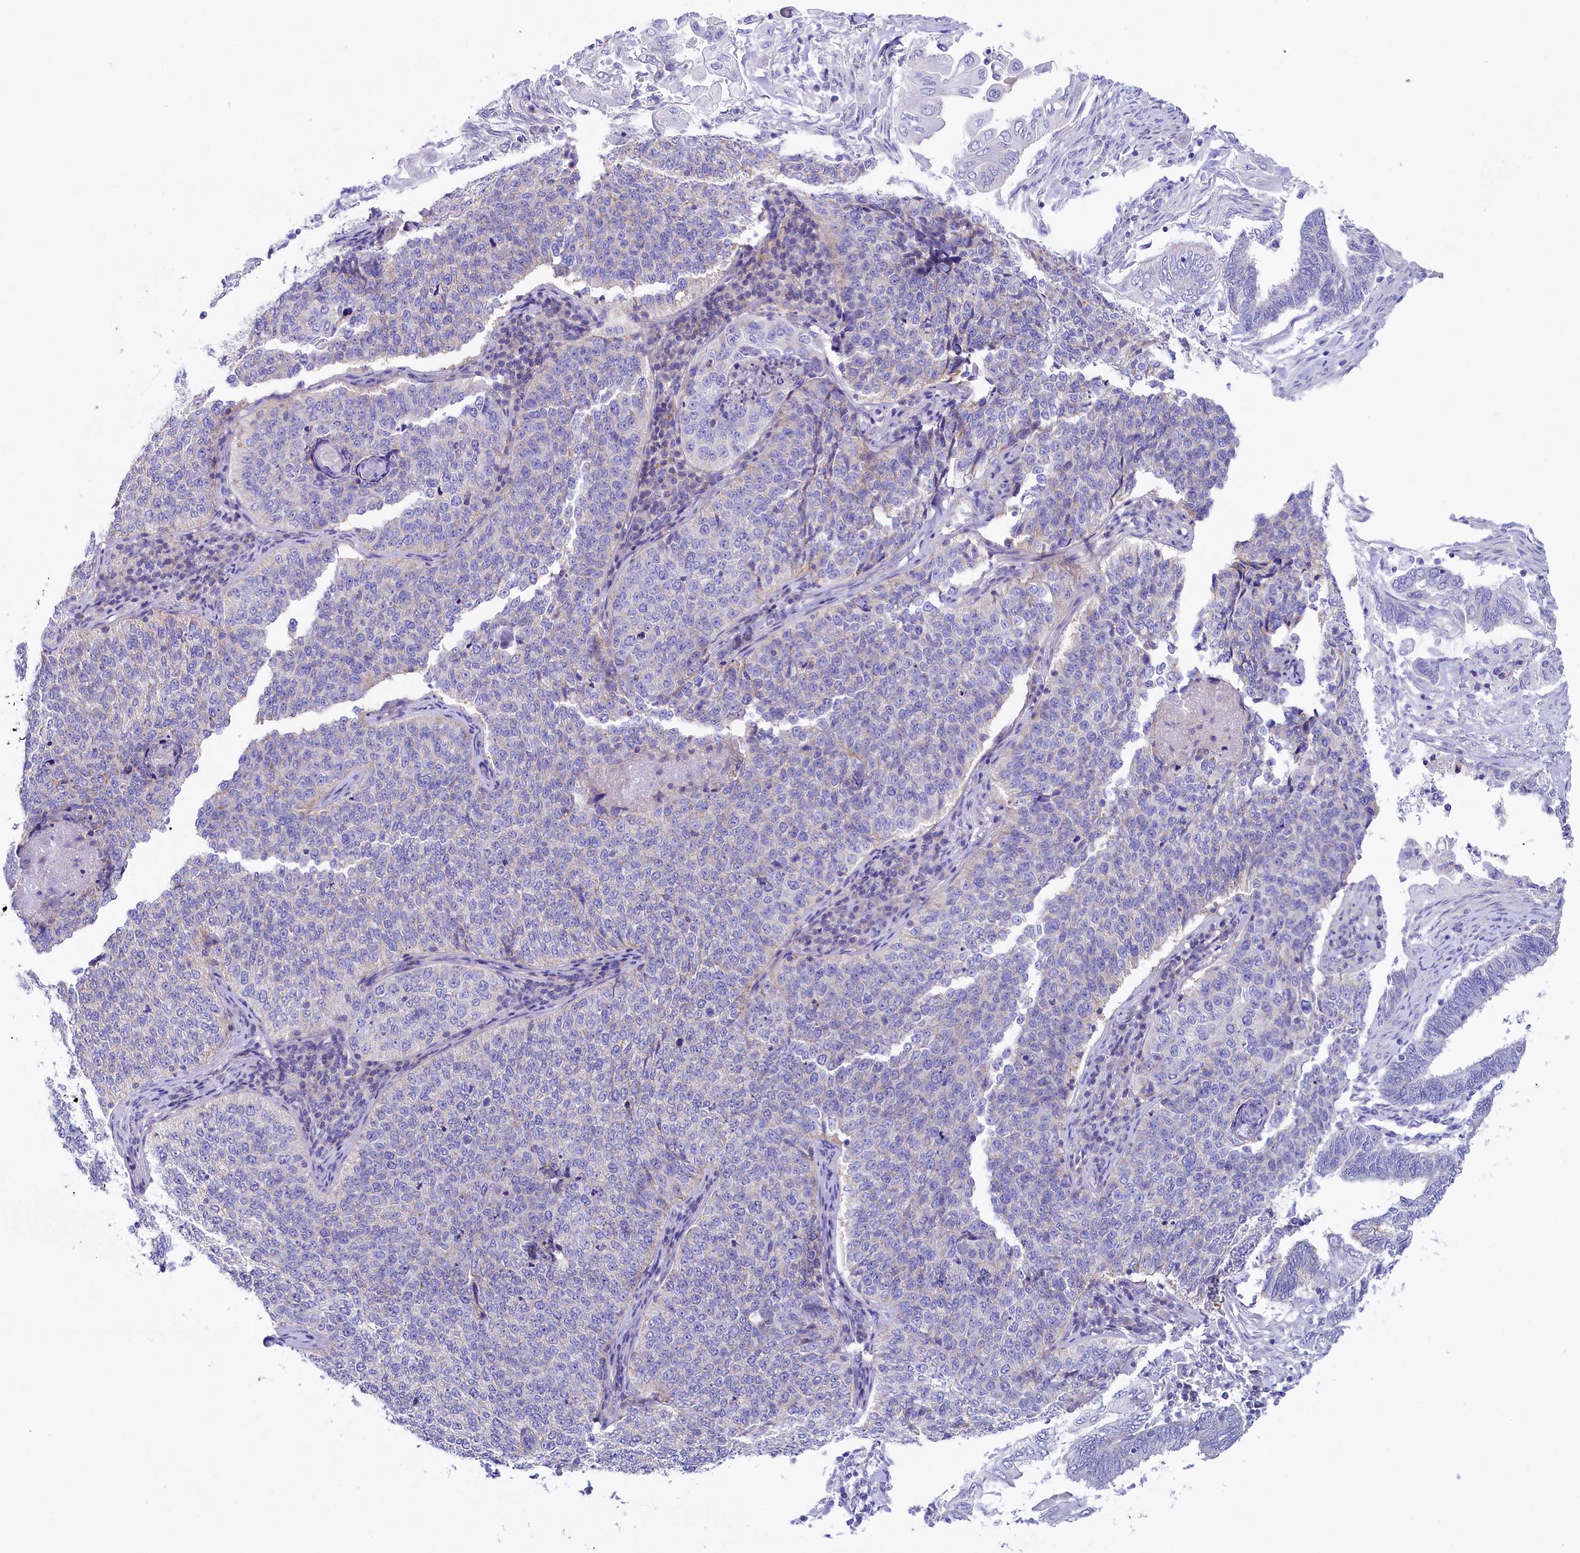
{"staining": {"intensity": "negative", "quantity": "none", "location": "none"}, "tissue": "cervical cancer", "cell_type": "Tumor cells", "image_type": "cancer", "snomed": [{"axis": "morphology", "description": "Squamous cell carcinoma, NOS"}, {"axis": "topography", "description": "Cervix"}], "caption": "This is a histopathology image of immunohistochemistry staining of cervical squamous cell carcinoma, which shows no positivity in tumor cells.", "gene": "VPS26B", "patient": {"sex": "female", "age": 35}}